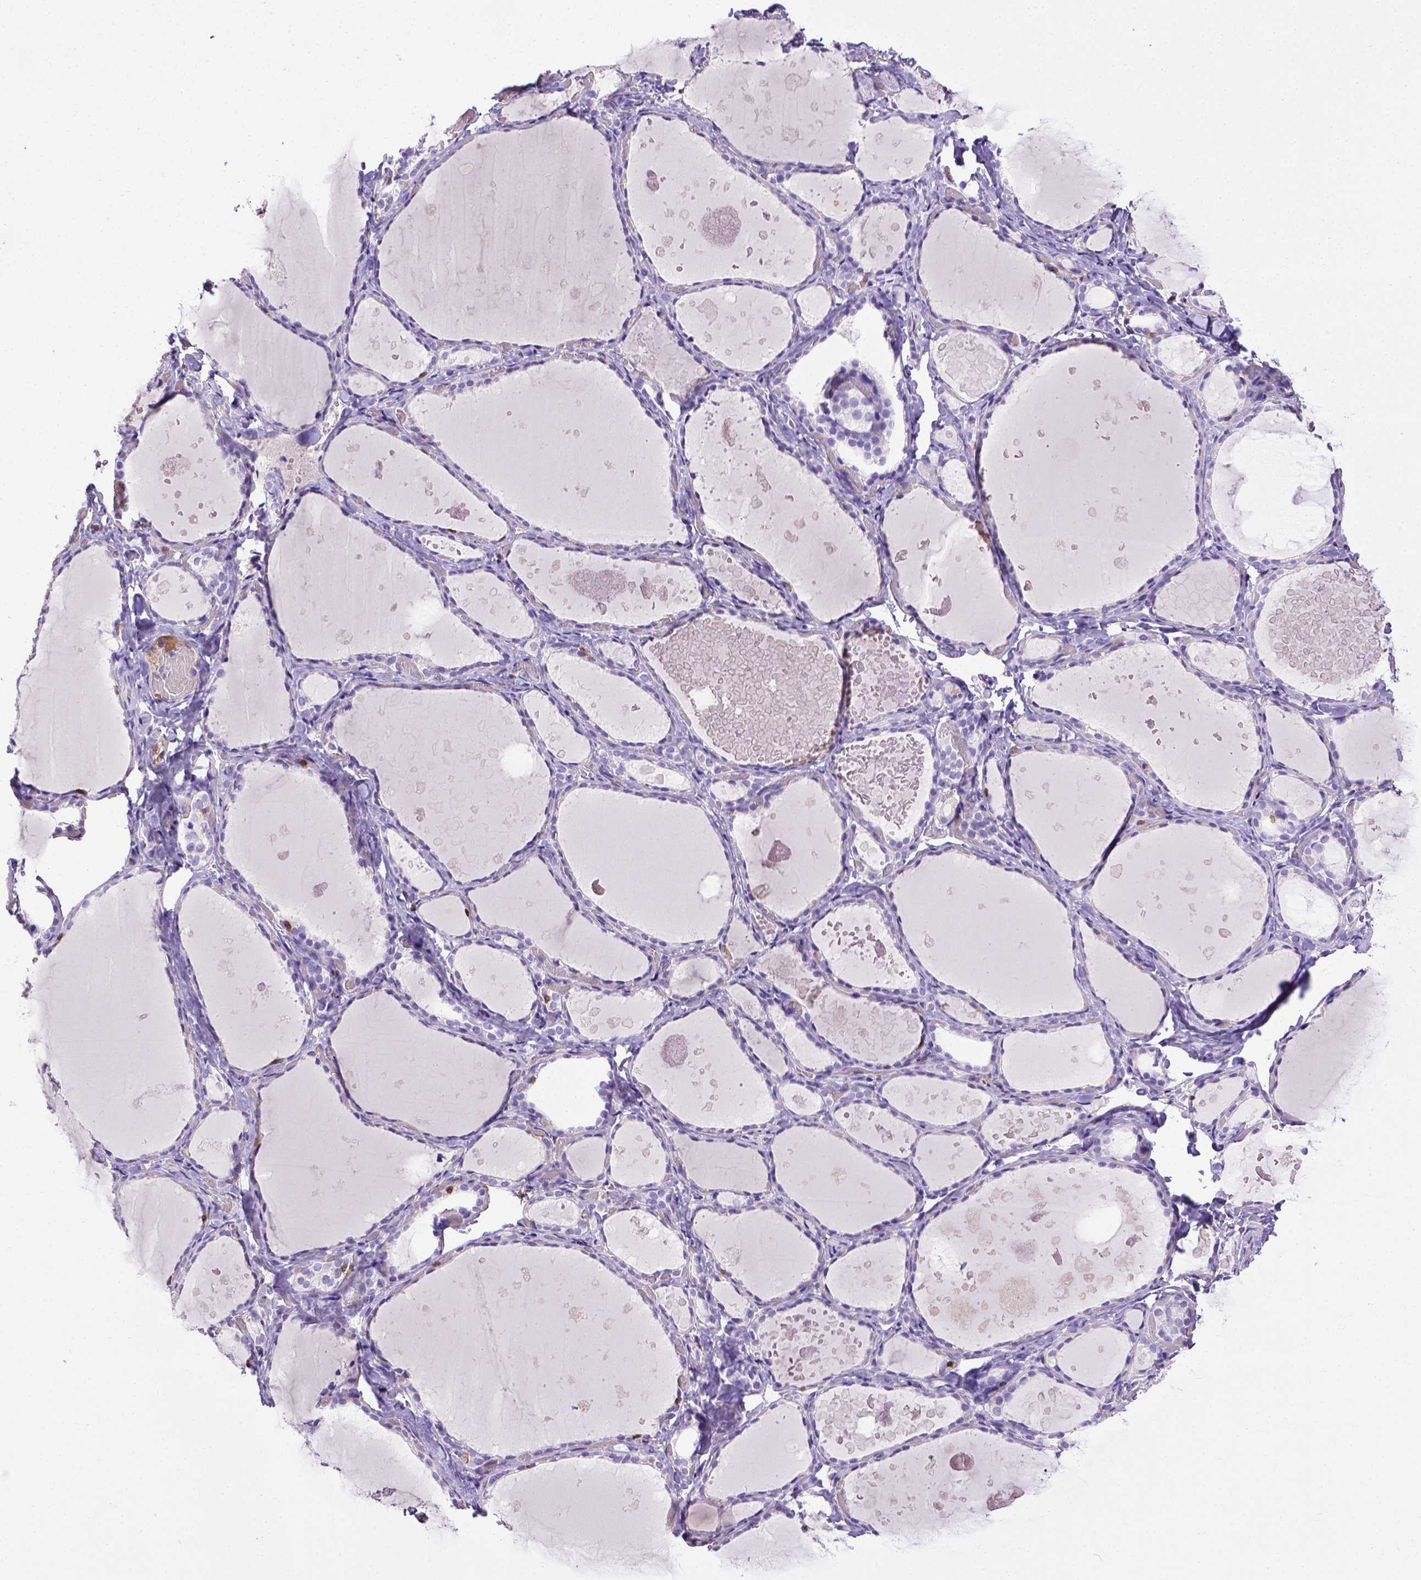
{"staining": {"intensity": "negative", "quantity": "none", "location": "none"}, "tissue": "thyroid gland", "cell_type": "Glandular cells", "image_type": "normal", "snomed": [{"axis": "morphology", "description": "Normal tissue, NOS"}, {"axis": "topography", "description": "Thyroid gland"}], "caption": "High magnification brightfield microscopy of unremarkable thyroid gland stained with DAB (brown) and counterstained with hematoxylin (blue): glandular cells show no significant expression.", "gene": "CD3E", "patient": {"sex": "female", "age": 56}}